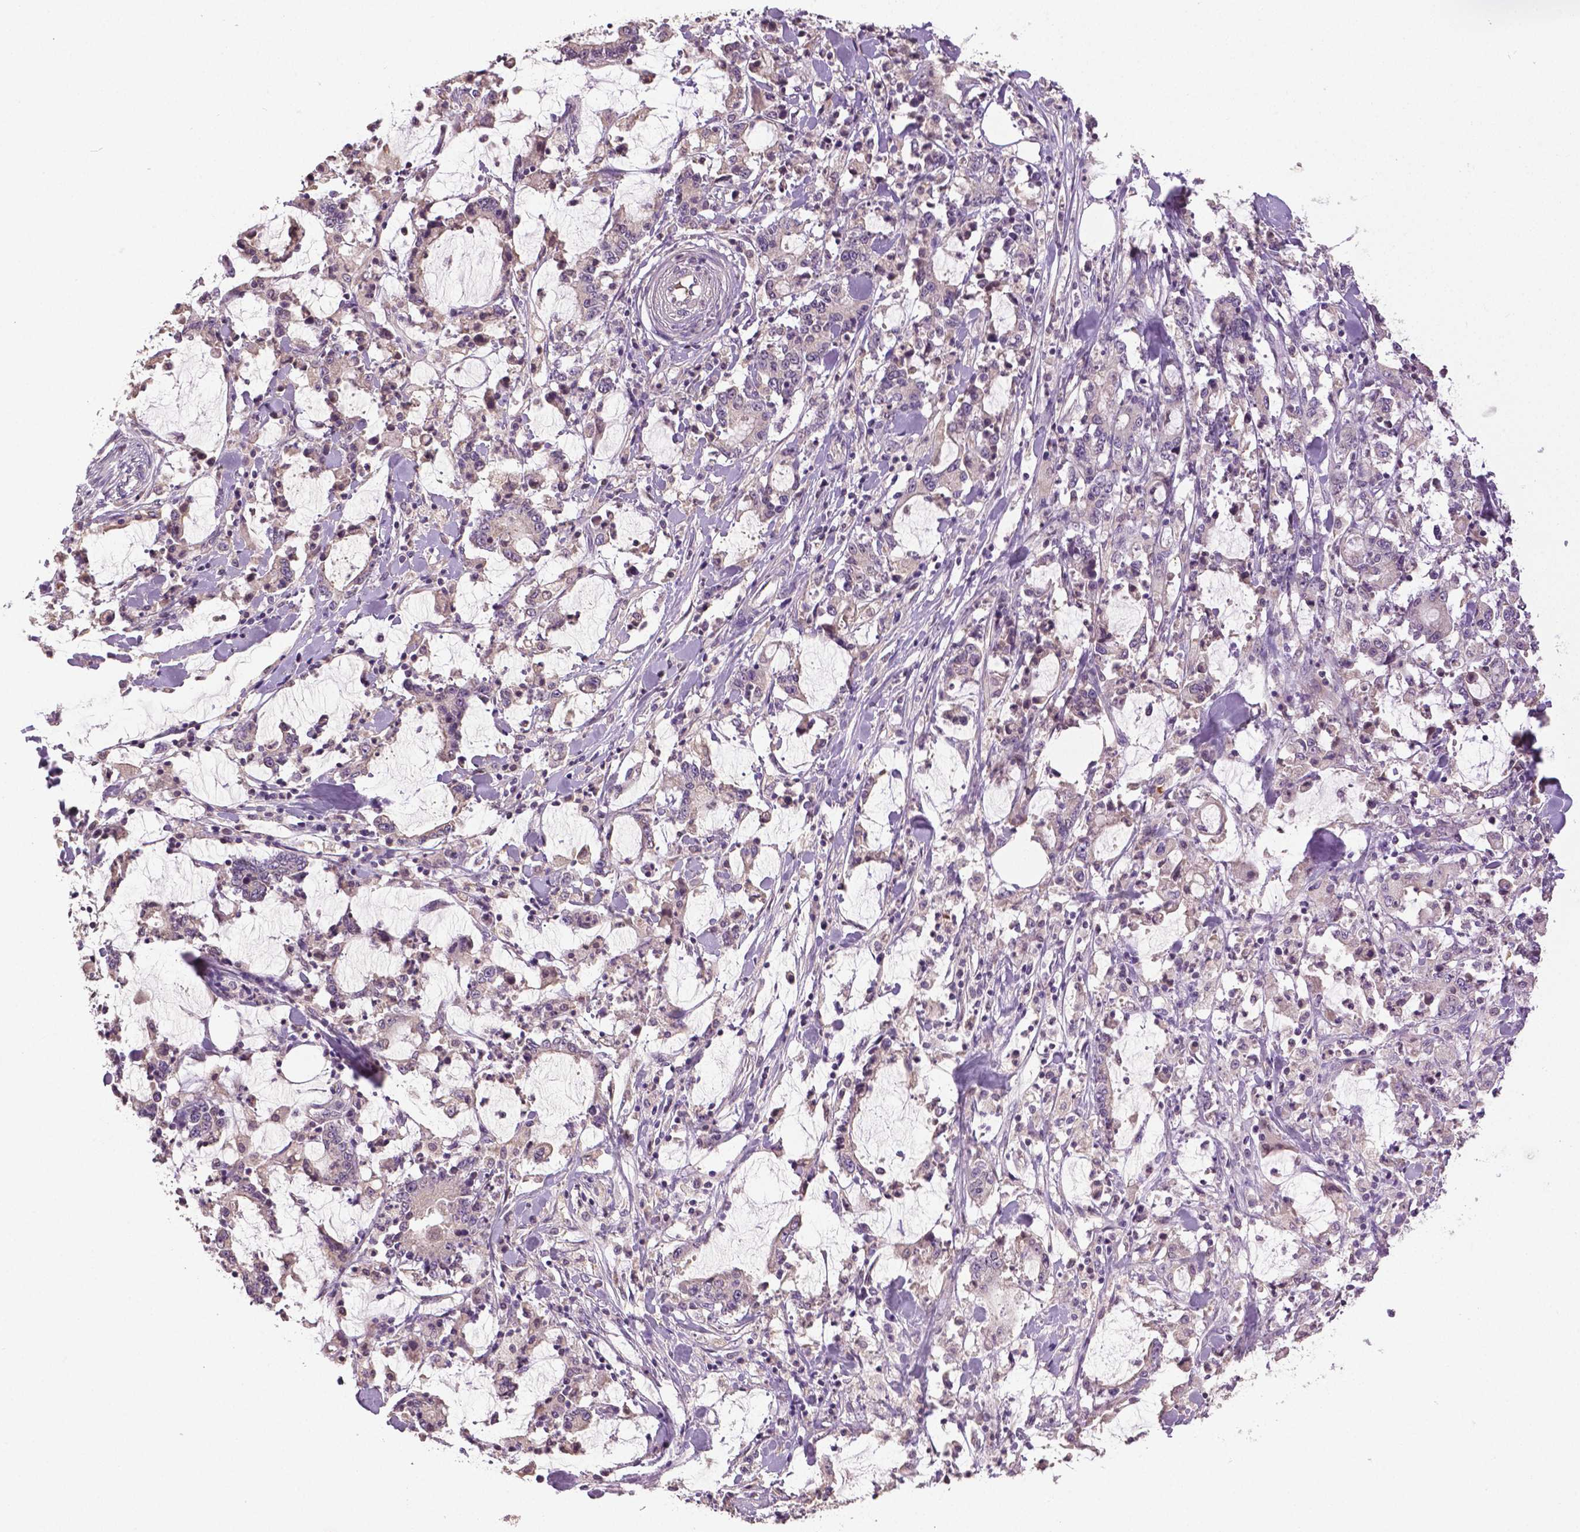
{"staining": {"intensity": "negative", "quantity": "none", "location": "none"}, "tissue": "stomach cancer", "cell_type": "Tumor cells", "image_type": "cancer", "snomed": [{"axis": "morphology", "description": "Adenocarcinoma, NOS"}, {"axis": "topography", "description": "Stomach, upper"}], "caption": "DAB immunohistochemical staining of stomach adenocarcinoma exhibits no significant expression in tumor cells.", "gene": "DNAH12", "patient": {"sex": "male", "age": 68}}